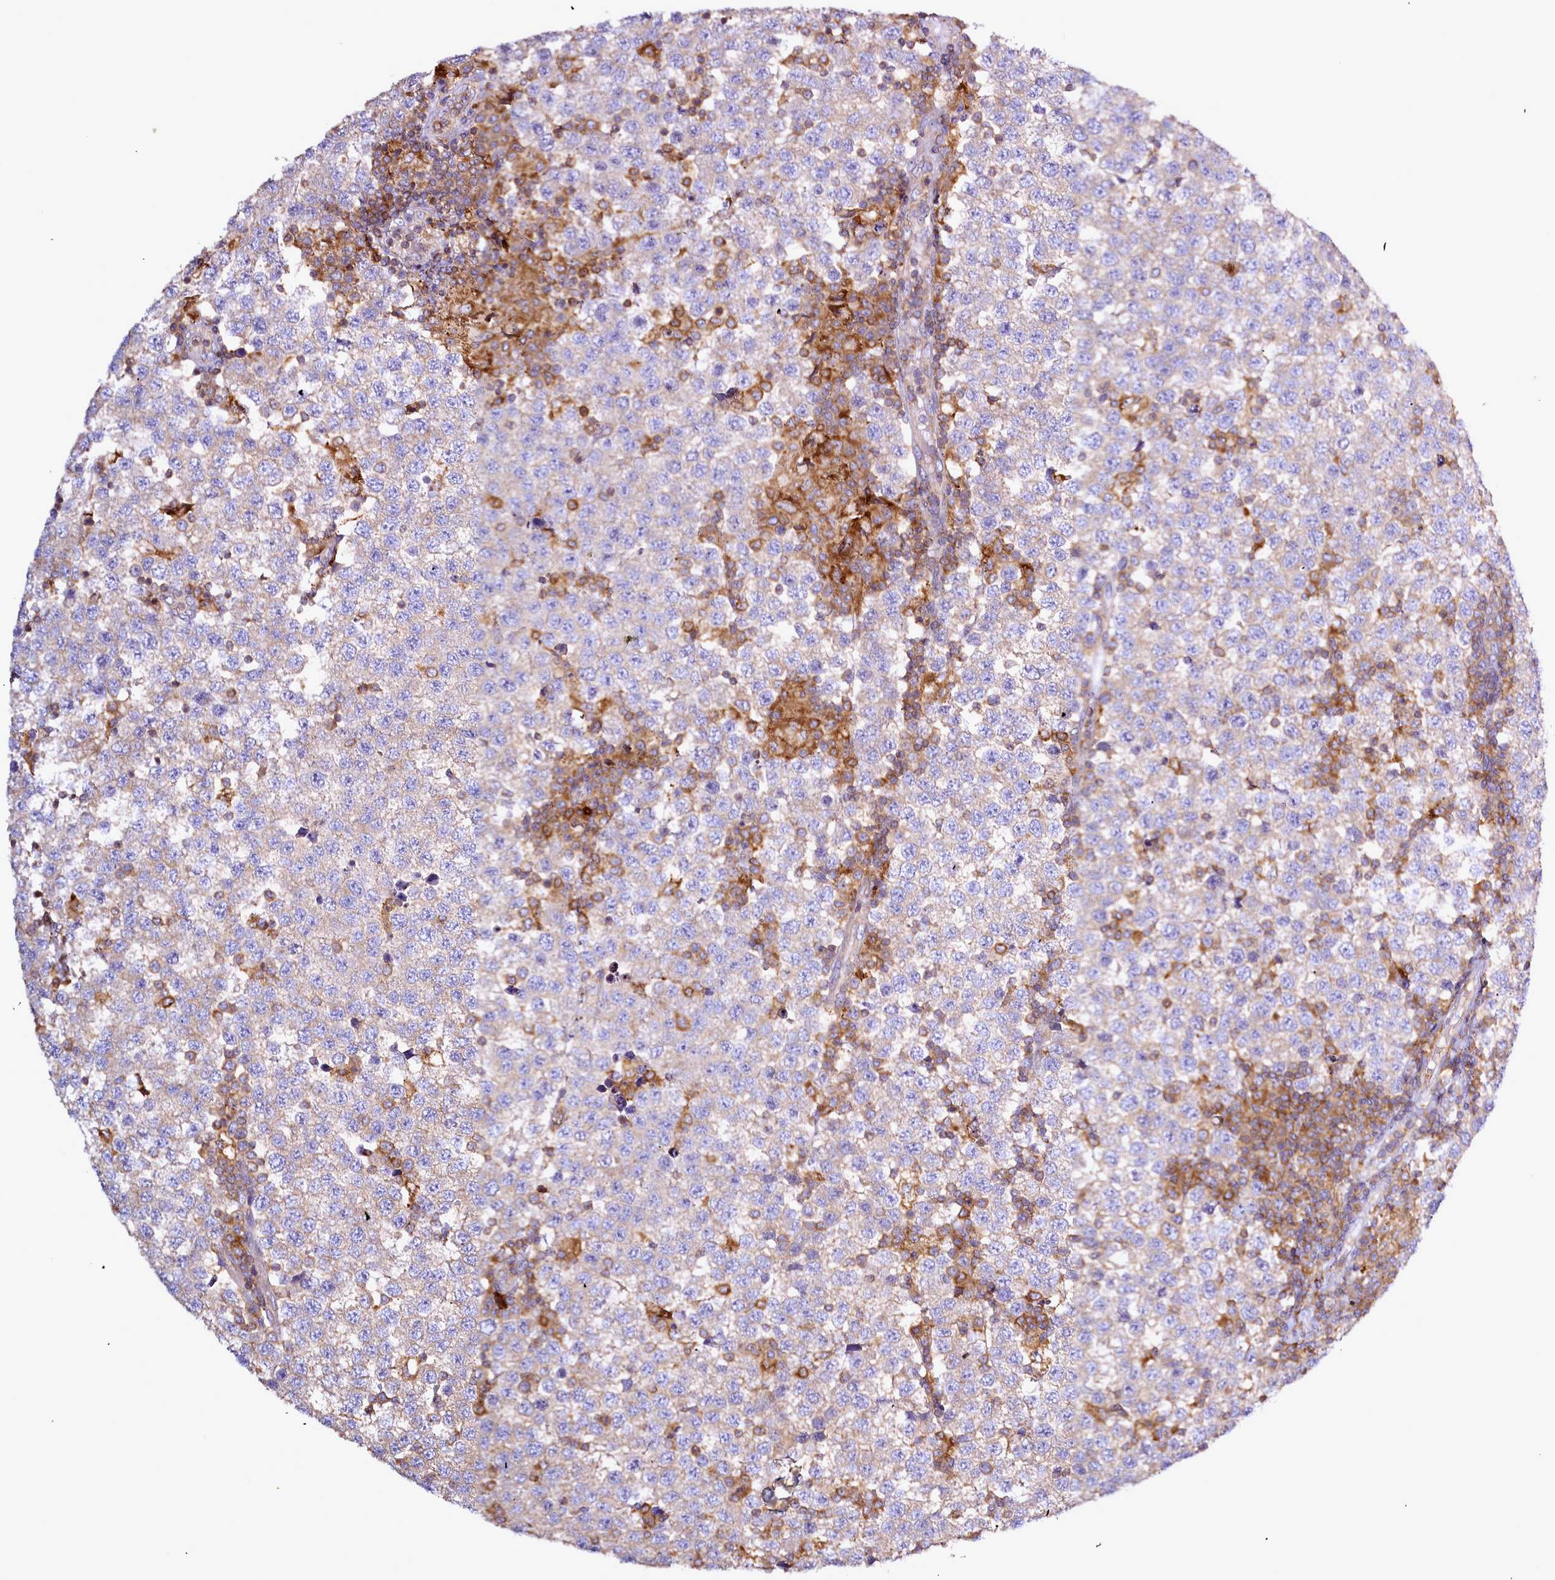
{"staining": {"intensity": "negative", "quantity": "none", "location": "none"}, "tissue": "testis cancer", "cell_type": "Tumor cells", "image_type": "cancer", "snomed": [{"axis": "morphology", "description": "Seminoma, NOS"}, {"axis": "topography", "description": "Testis"}], "caption": "There is no significant positivity in tumor cells of seminoma (testis).", "gene": "NCKAP1L", "patient": {"sex": "male", "age": 34}}